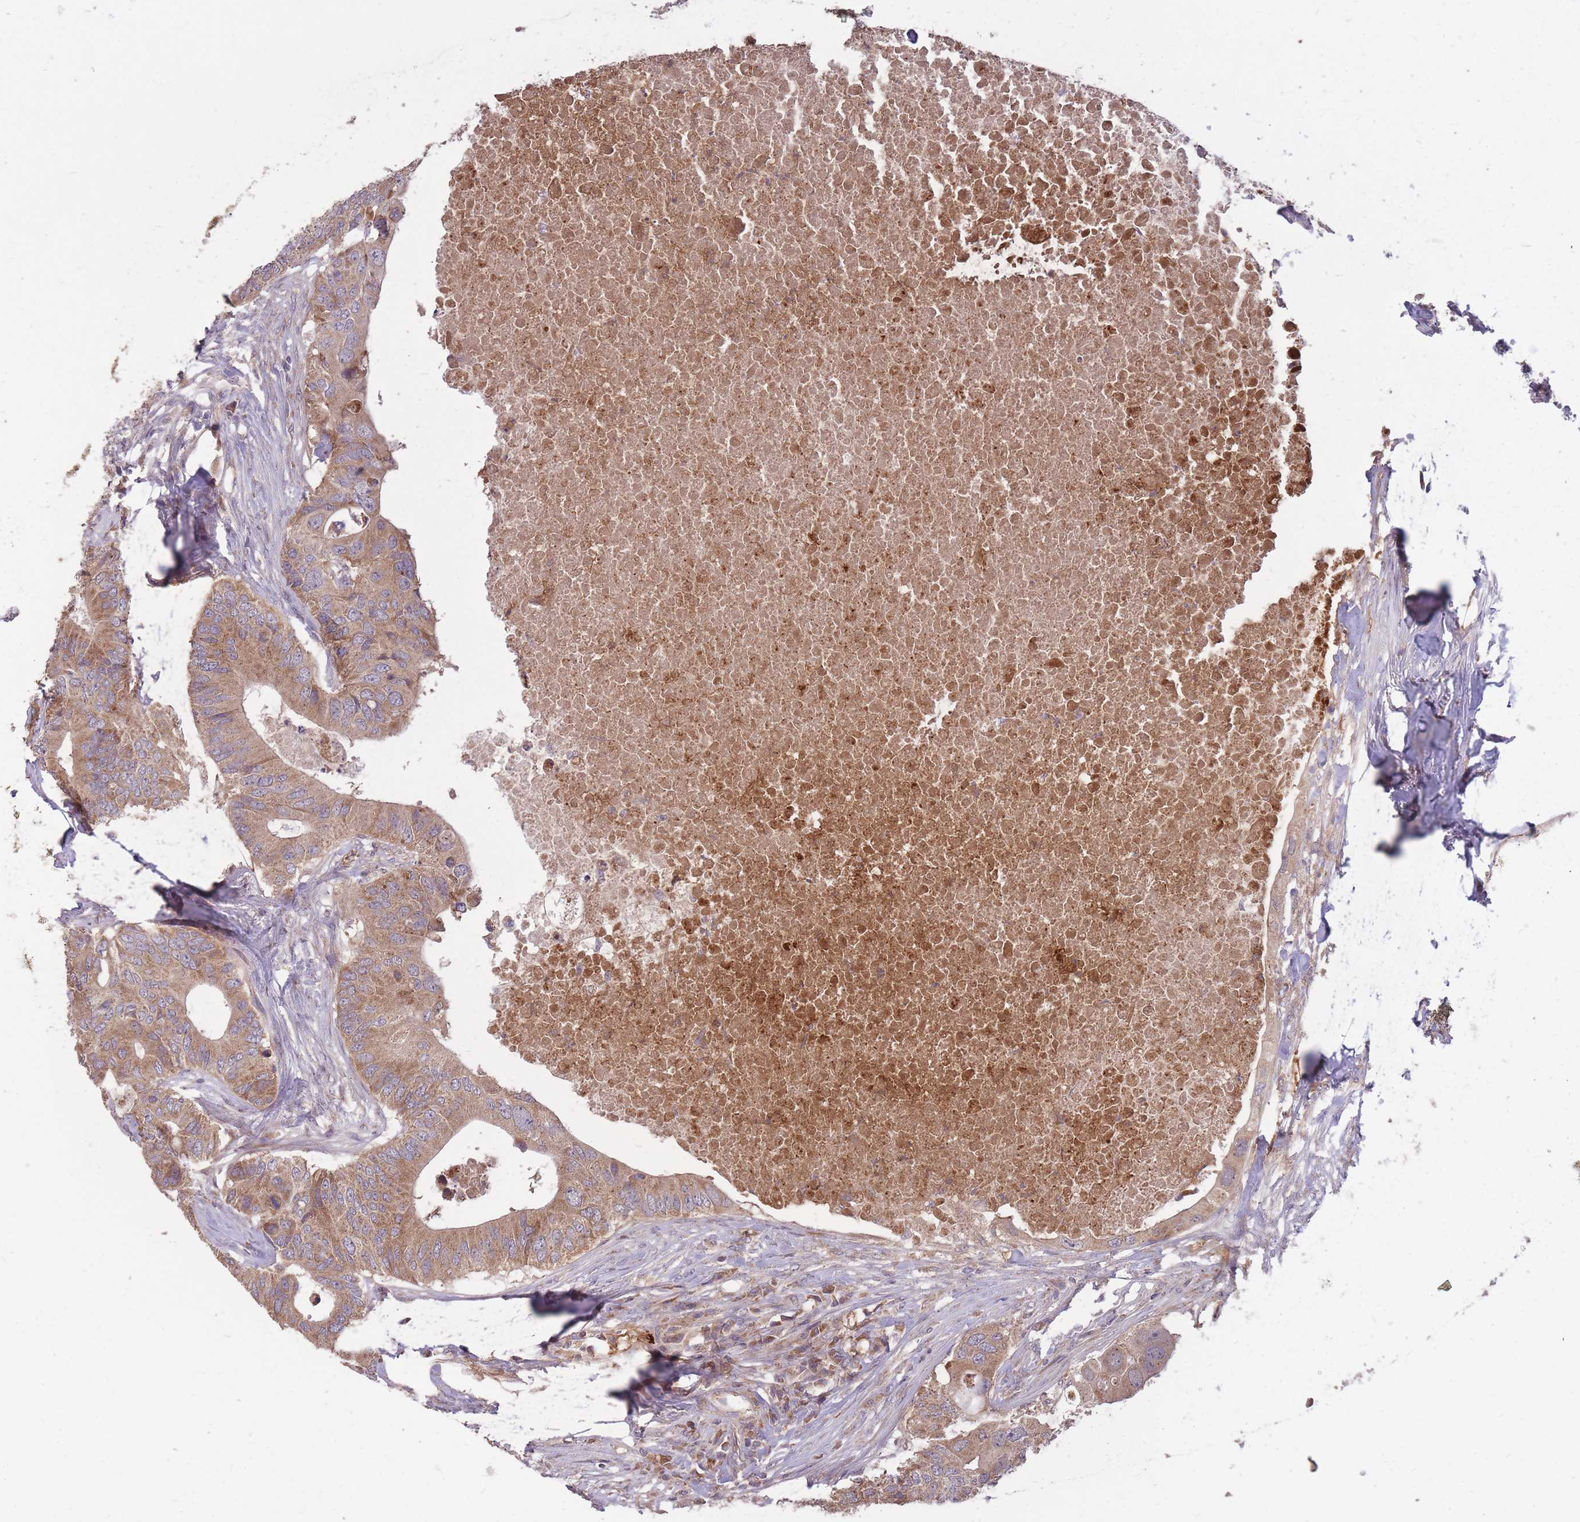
{"staining": {"intensity": "moderate", "quantity": ">75%", "location": "cytoplasmic/membranous"}, "tissue": "colorectal cancer", "cell_type": "Tumor cells", "image_type": "cancer", "snomed": [{"axis": "morphology", "description": "Adenocarcinoma, NOS"}, {"axis": "topography", "description": "Colon"}], "caption": "Adenocarcinoma (colorectal) stained with DAB immunohistochemistry (IHC) demonstrates medium levels of moderate cytoplasmic/membranous expression in approximately >75% of tumor cells.", "gene": "IGF2BP2", "patient": {"sex": "male", "age": 71}}